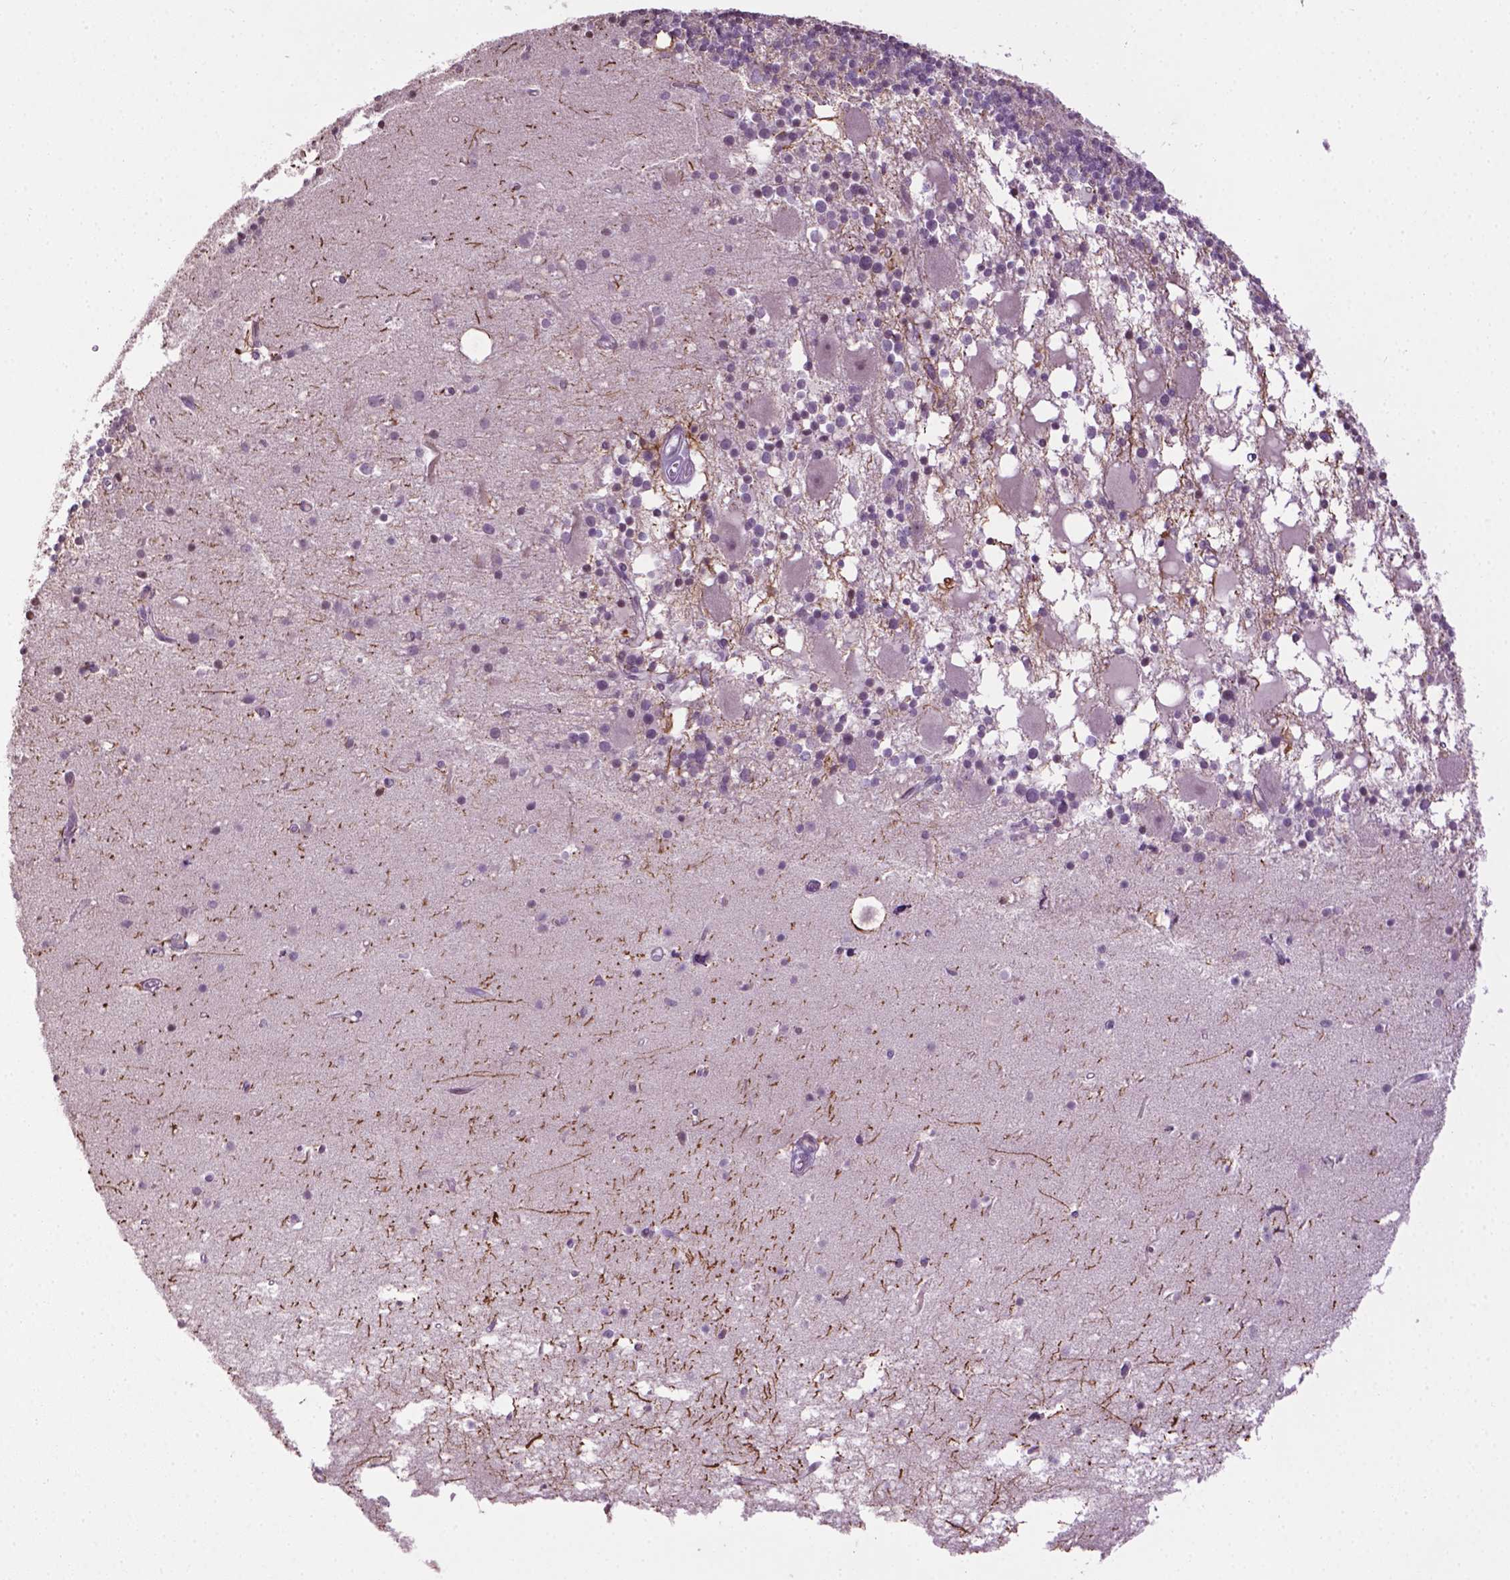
{"staining": {"intensity": "negative", "quantity": "none", "location": "none"}, "tissue": "cerebellum", "cell_type": "Cells in granular layer", "image_type": "normal", "snomed": [{"axis": "morphology", "description": "Normal tissue, NOS"}, {"axis": "topography", "description": "Cerebellum"}], "caption": "This photomicrograph is of unremarkable cerebellum stained with immunohistochemistry (IHC) to label a protein in brown with the nuclei are counter-stained blue. There is no positivity in cells in granular layer.", "gene": "NTNG2", "patient": {"sex": "male", "age": 70}}